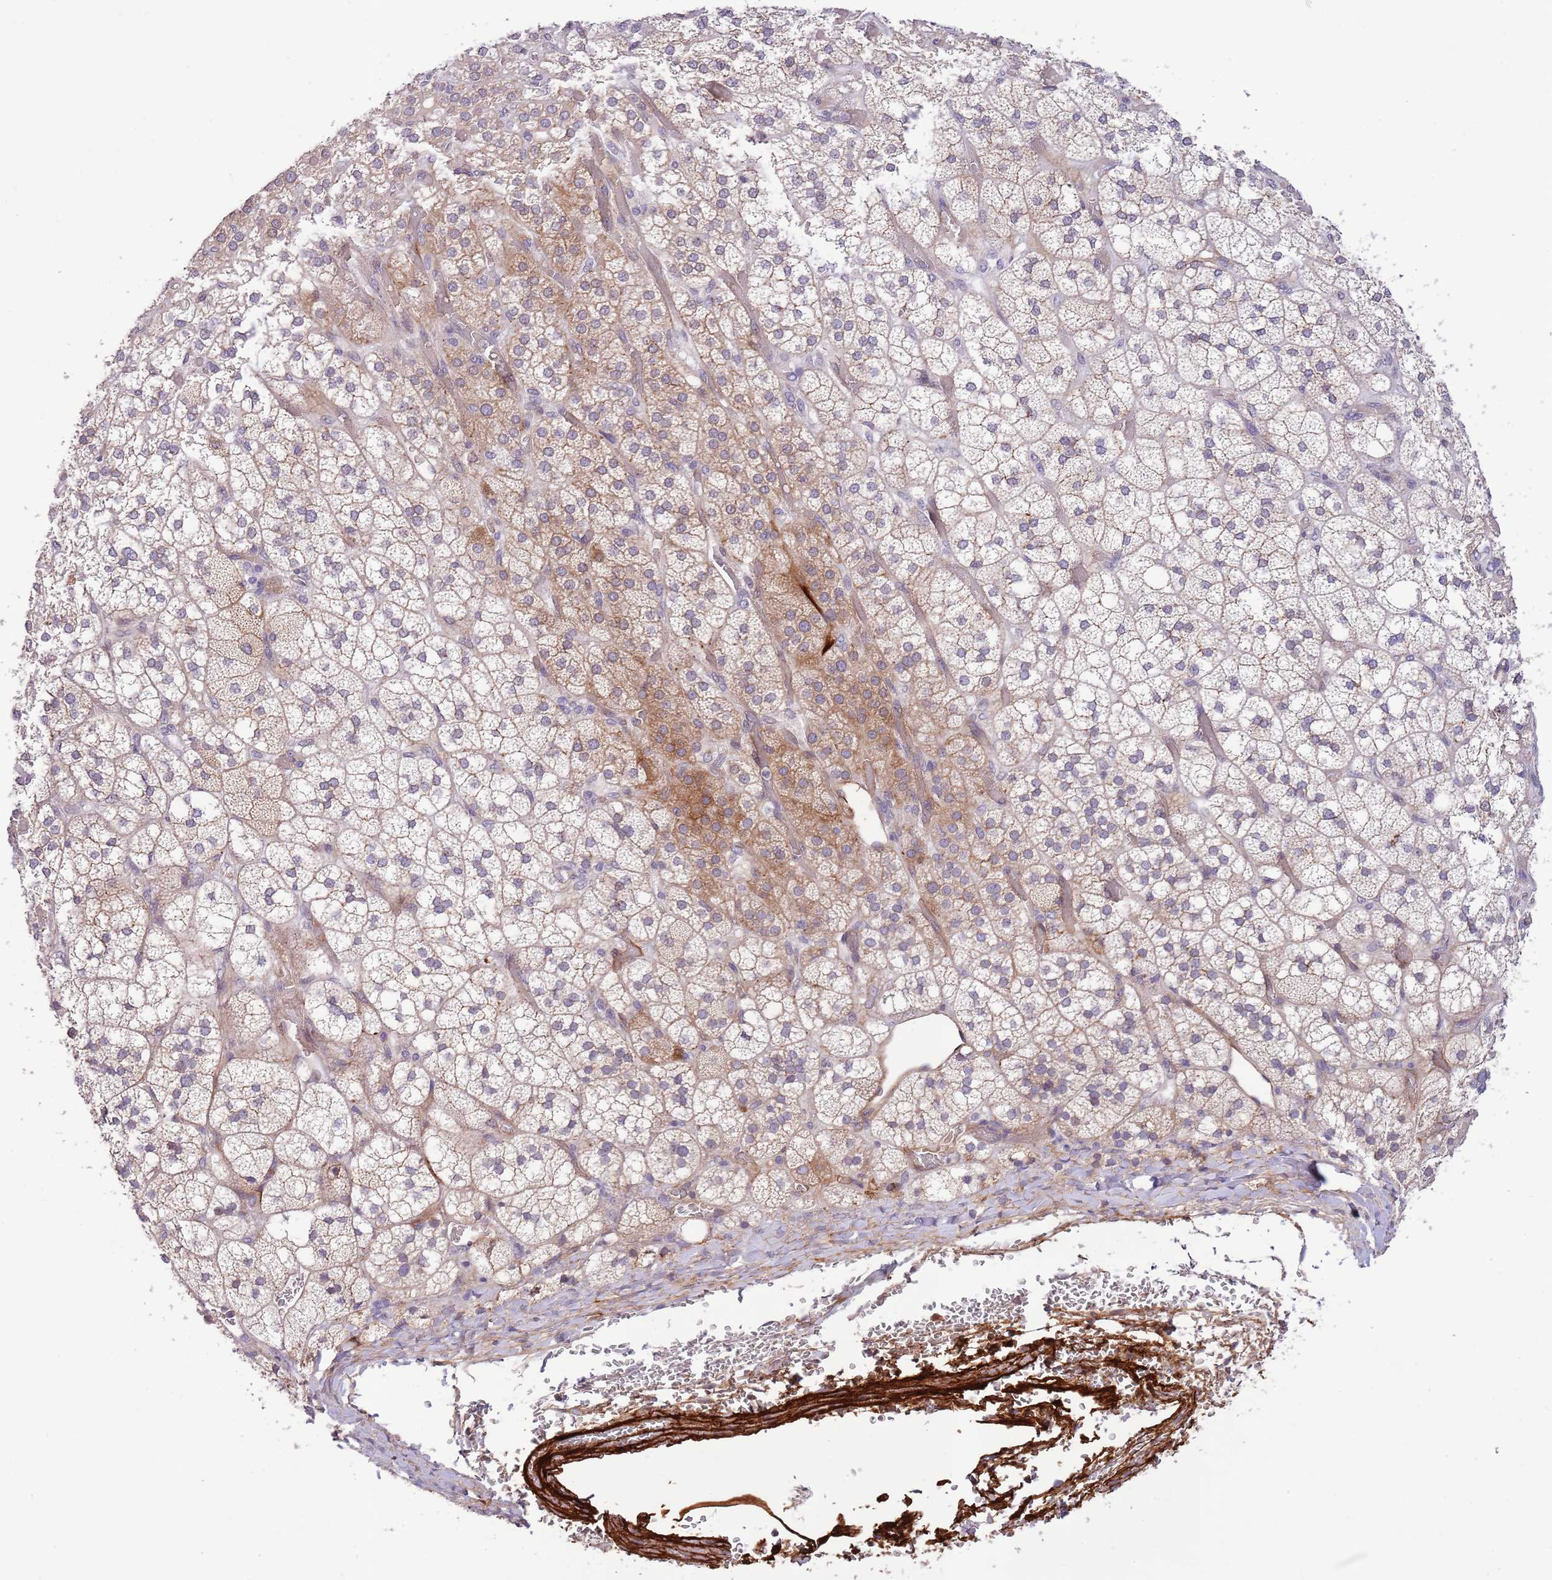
{"staining": {"intensity": "moderate", "quantity": "<25%", "location": "cytoplasmic/membranous"}, "tissue": "adrenal gland", "cell_type": "Glandular cells", "image_type": "normal", "snomed": [{"axis": "morphology", "description": "Normal tissue, NOS"}, {"axis": "topography", "description": "Adrenal gland"}], "caption": "The micrograph reveals immunohistochemical staining of normal adrenal gland. There is moderate cytoplasmic/membranous expression is identified in about <25% of glandular cells.", "gene": "ZNF658", "patient": {"sex": "male", "age": 61}}